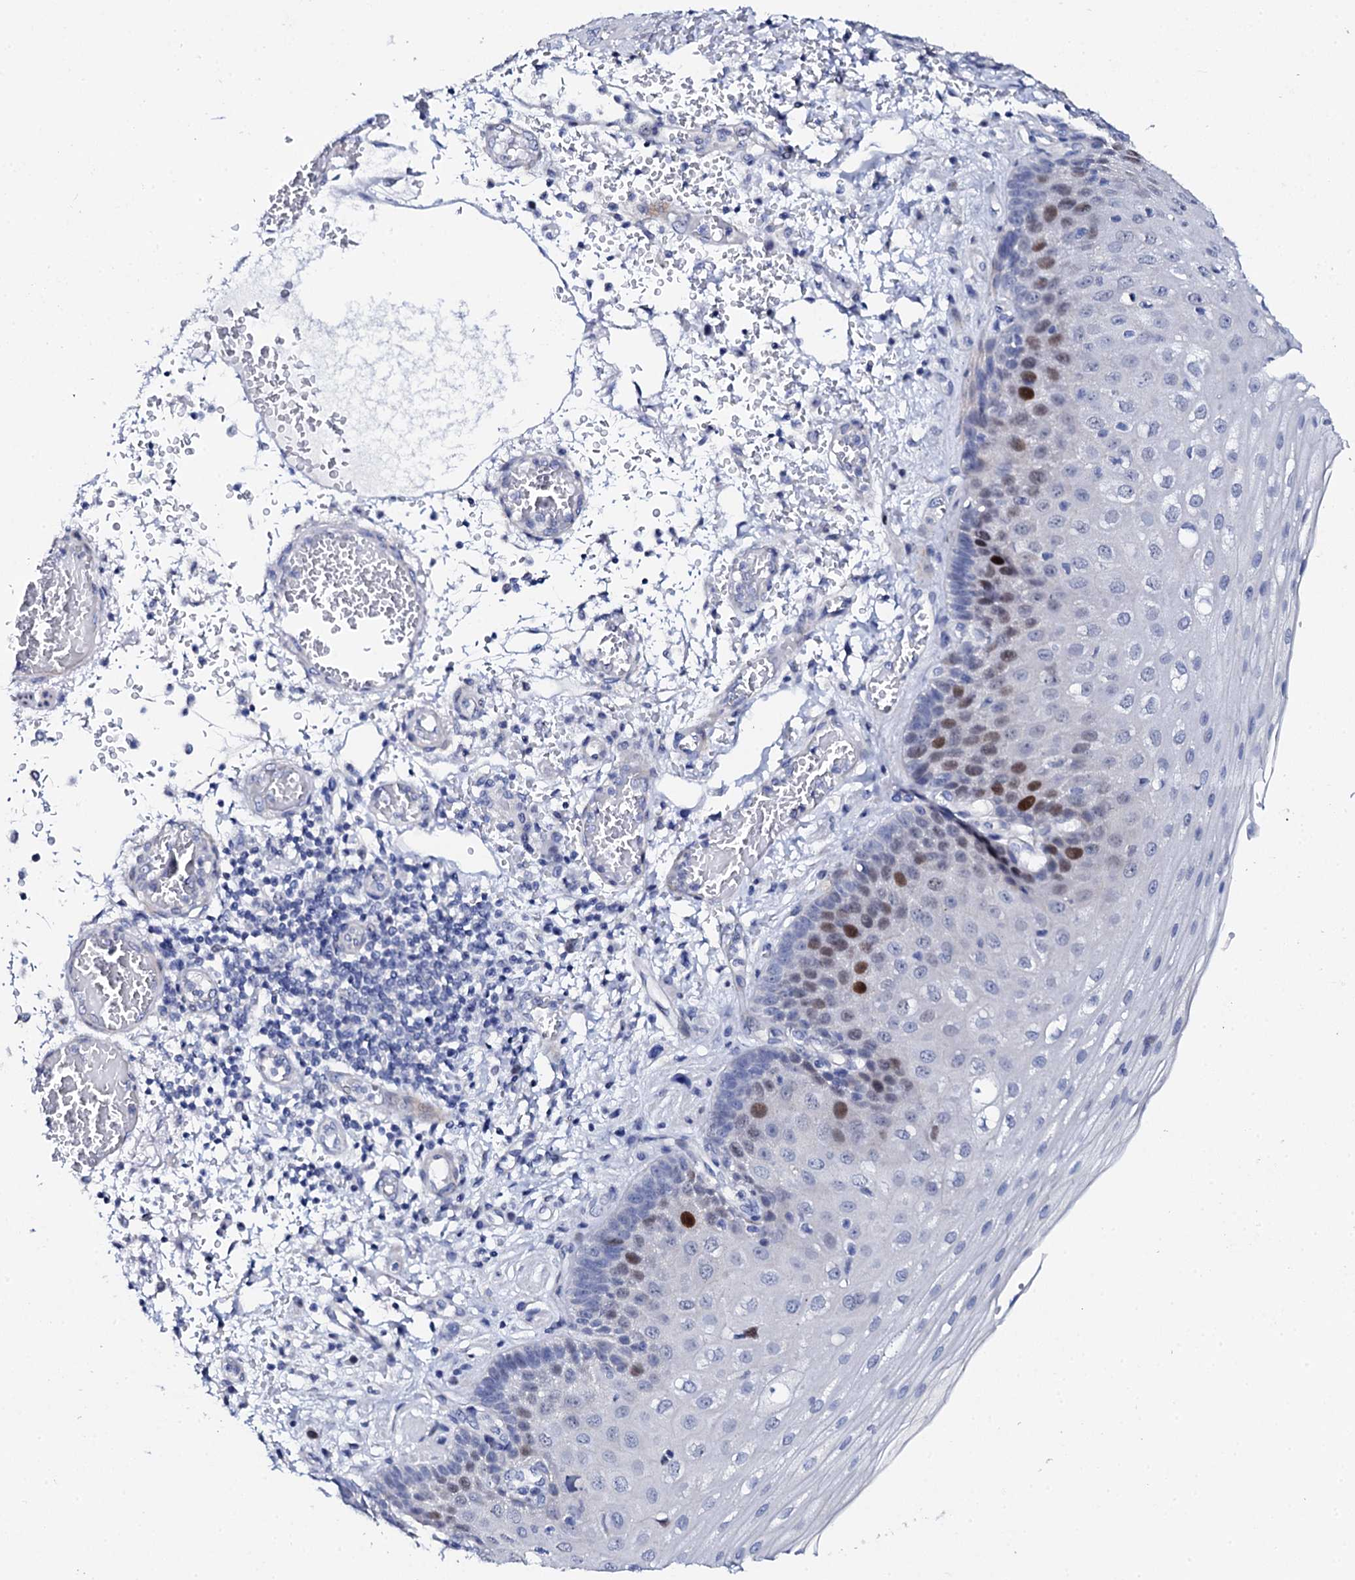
{"staining": {"intensity": "strong", "quantity": "<25%", "location": "nuclear"}, "tissue": "esophagus", "cell_type": "Squamous epithelial cells", "image_type": "normal", "snomed": [{"axis": "morphology", "description": "Normal tissue, NOS"}, {"axis": "topography", "description": "Esophagus"}], "caption": "This is a micrograph of immunohistochemistry staining of benign esophagus, which shows strong staining in the nuclear of squamous epithelial cells.", "gene": "NUDT13", "patient": {"sex": "male", "age": 81}}